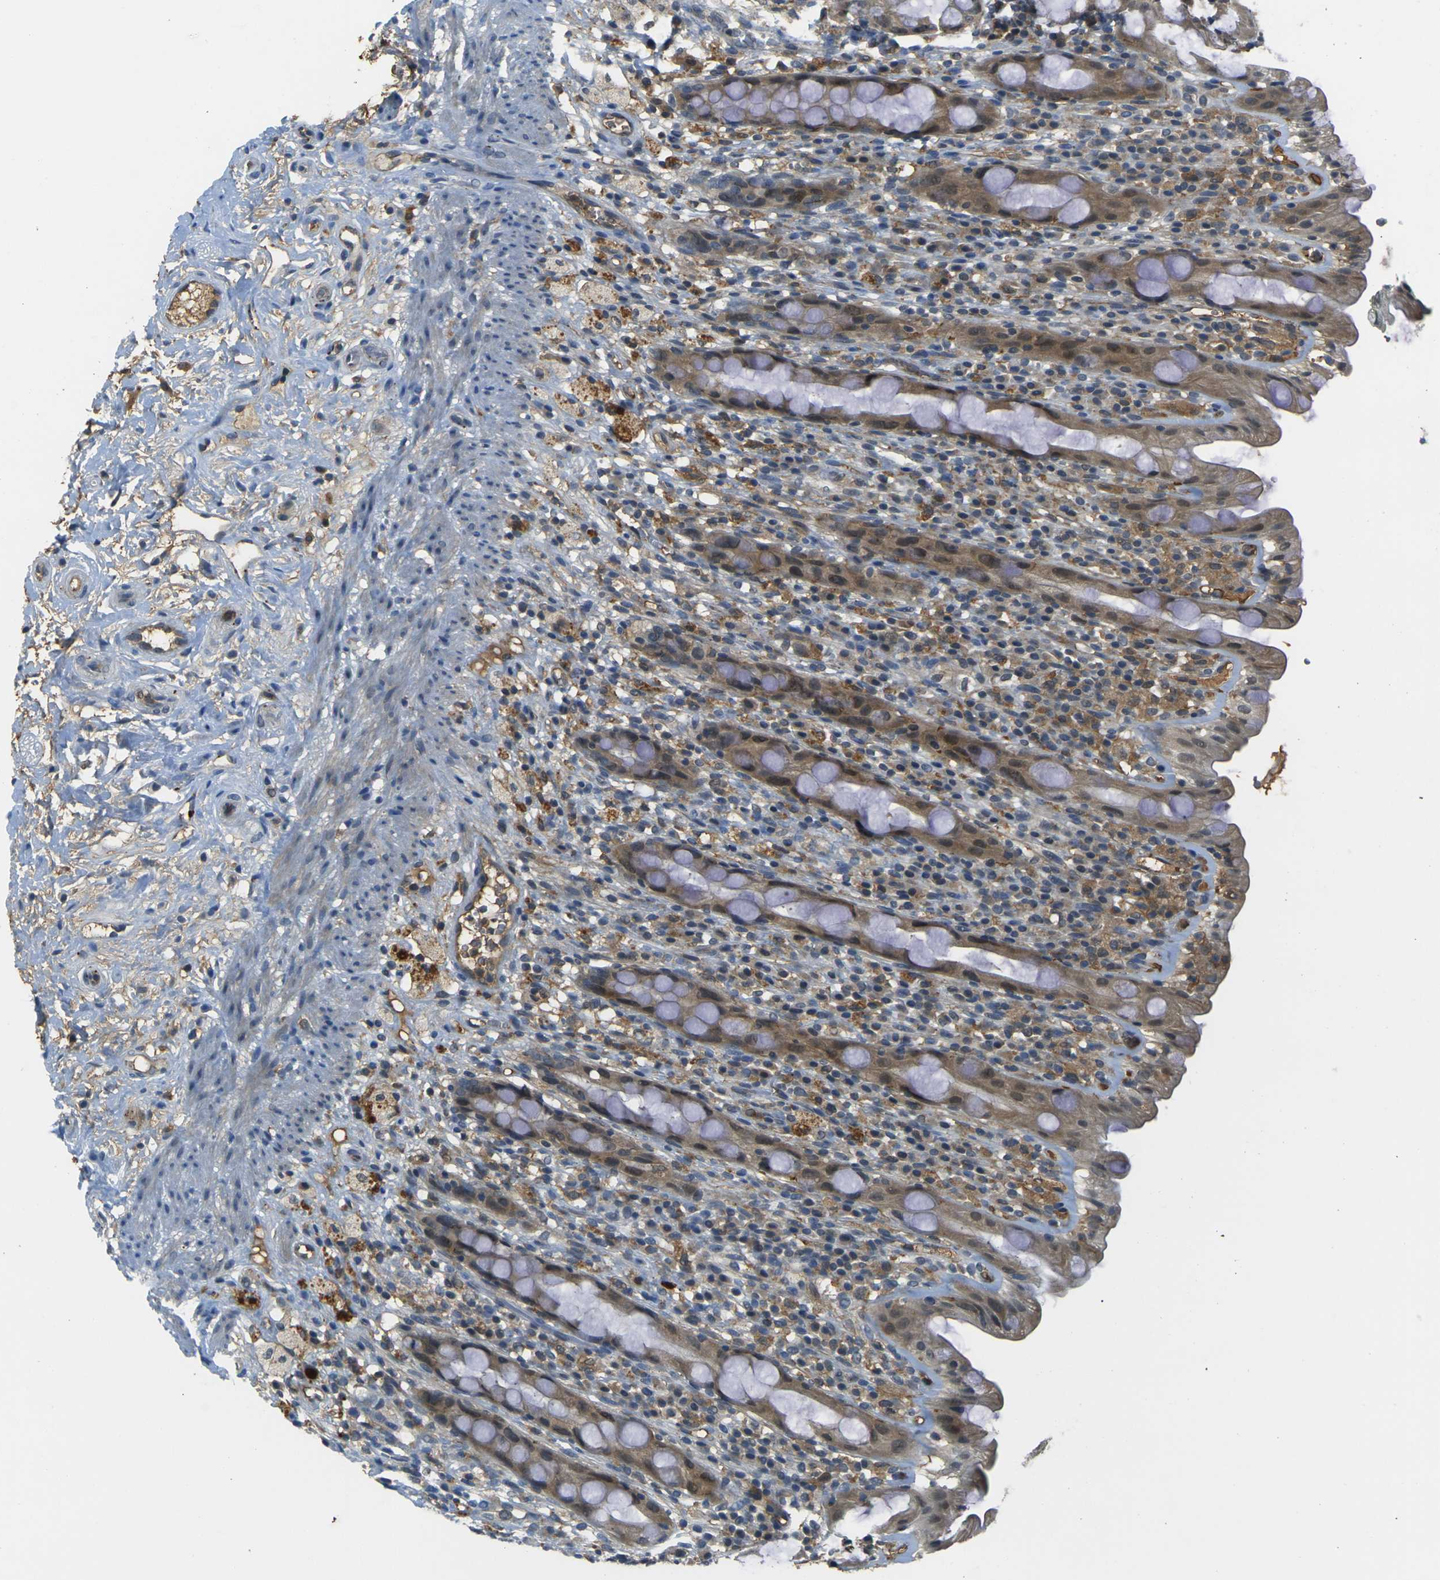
{"staining": {"intensity": "moderate", "quantity": "25%-75%", "location": "cytoplasmic/membranous"}, "tissue": "rectum", "cell_type": "Glandular cells", "image_type": "normal", "snomed": [{"axis": "morphology", "description": "Normal tissue, NOS"}, {"axis": "topography", "description": "Rectum"}], "caption": "A micrograph showing moderate cytoplasmic/membranous staining in approximately 25%-75% of glandular cells in unremarkable rectum, as visualized by brown immunohistochemical staining.", "gene": "PIGL", "patient": {"sex": "male", "age": 44}}